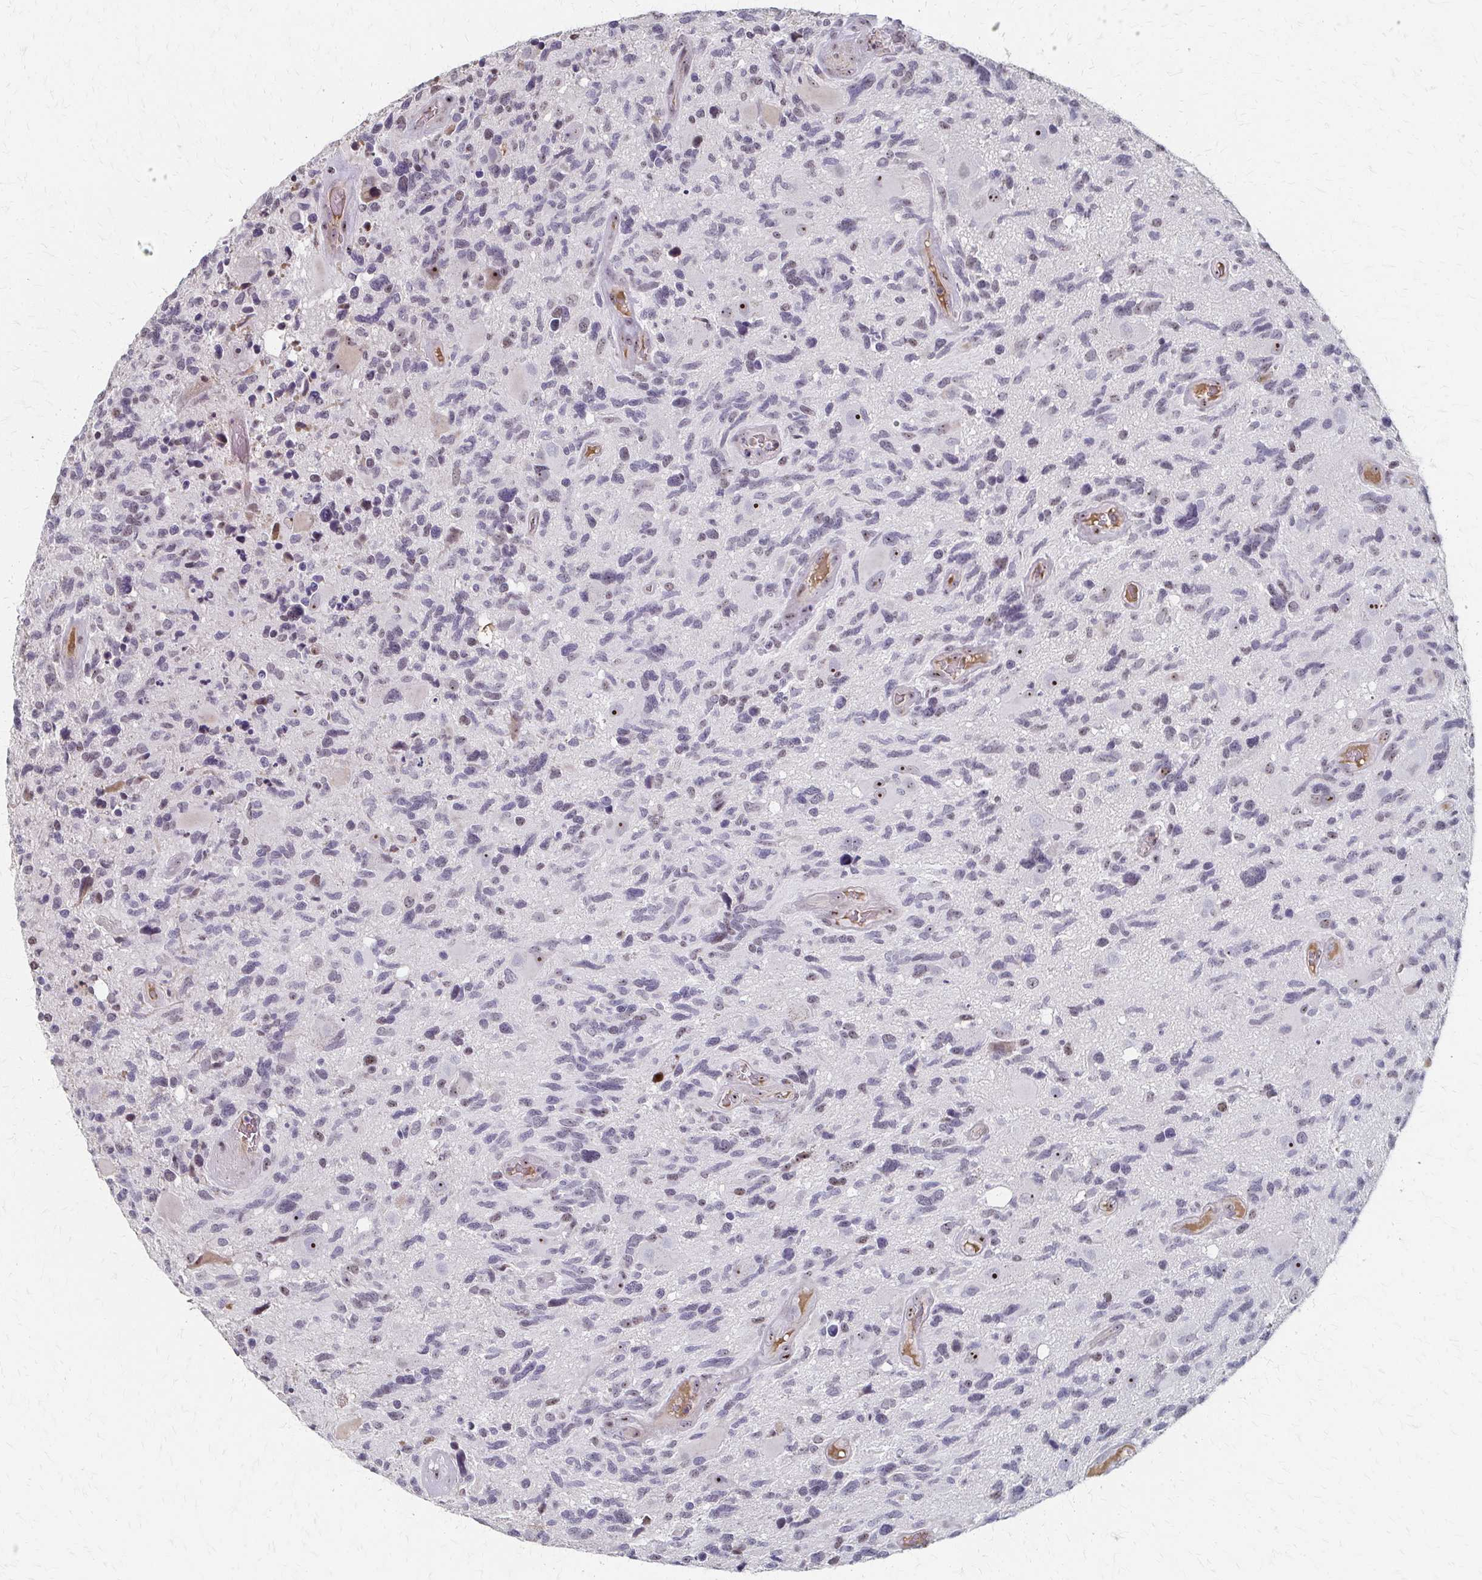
{"staining": {"intensity": "weak", "quantity": "<25%", "location": "nuclear"}, "tissue": "glioma", "cell_type": "Tumor cells", "image_type": "cancer", "snomed": [{"axis": "morphology", "description": "Glioma, malignant, High grade"}, {"axis": "topography", "description": "Brain"}], "caption": "High magnification brightfield microscopy of high-grade glioma (malignant) stained with DAB (3,3'-diaminobenzidine) (brown) and counterstained with hematoxylin (blue): tumor cells show no significant positivity.", "gene": "PES1", "patient": {"sex": "male", "age": 49}}